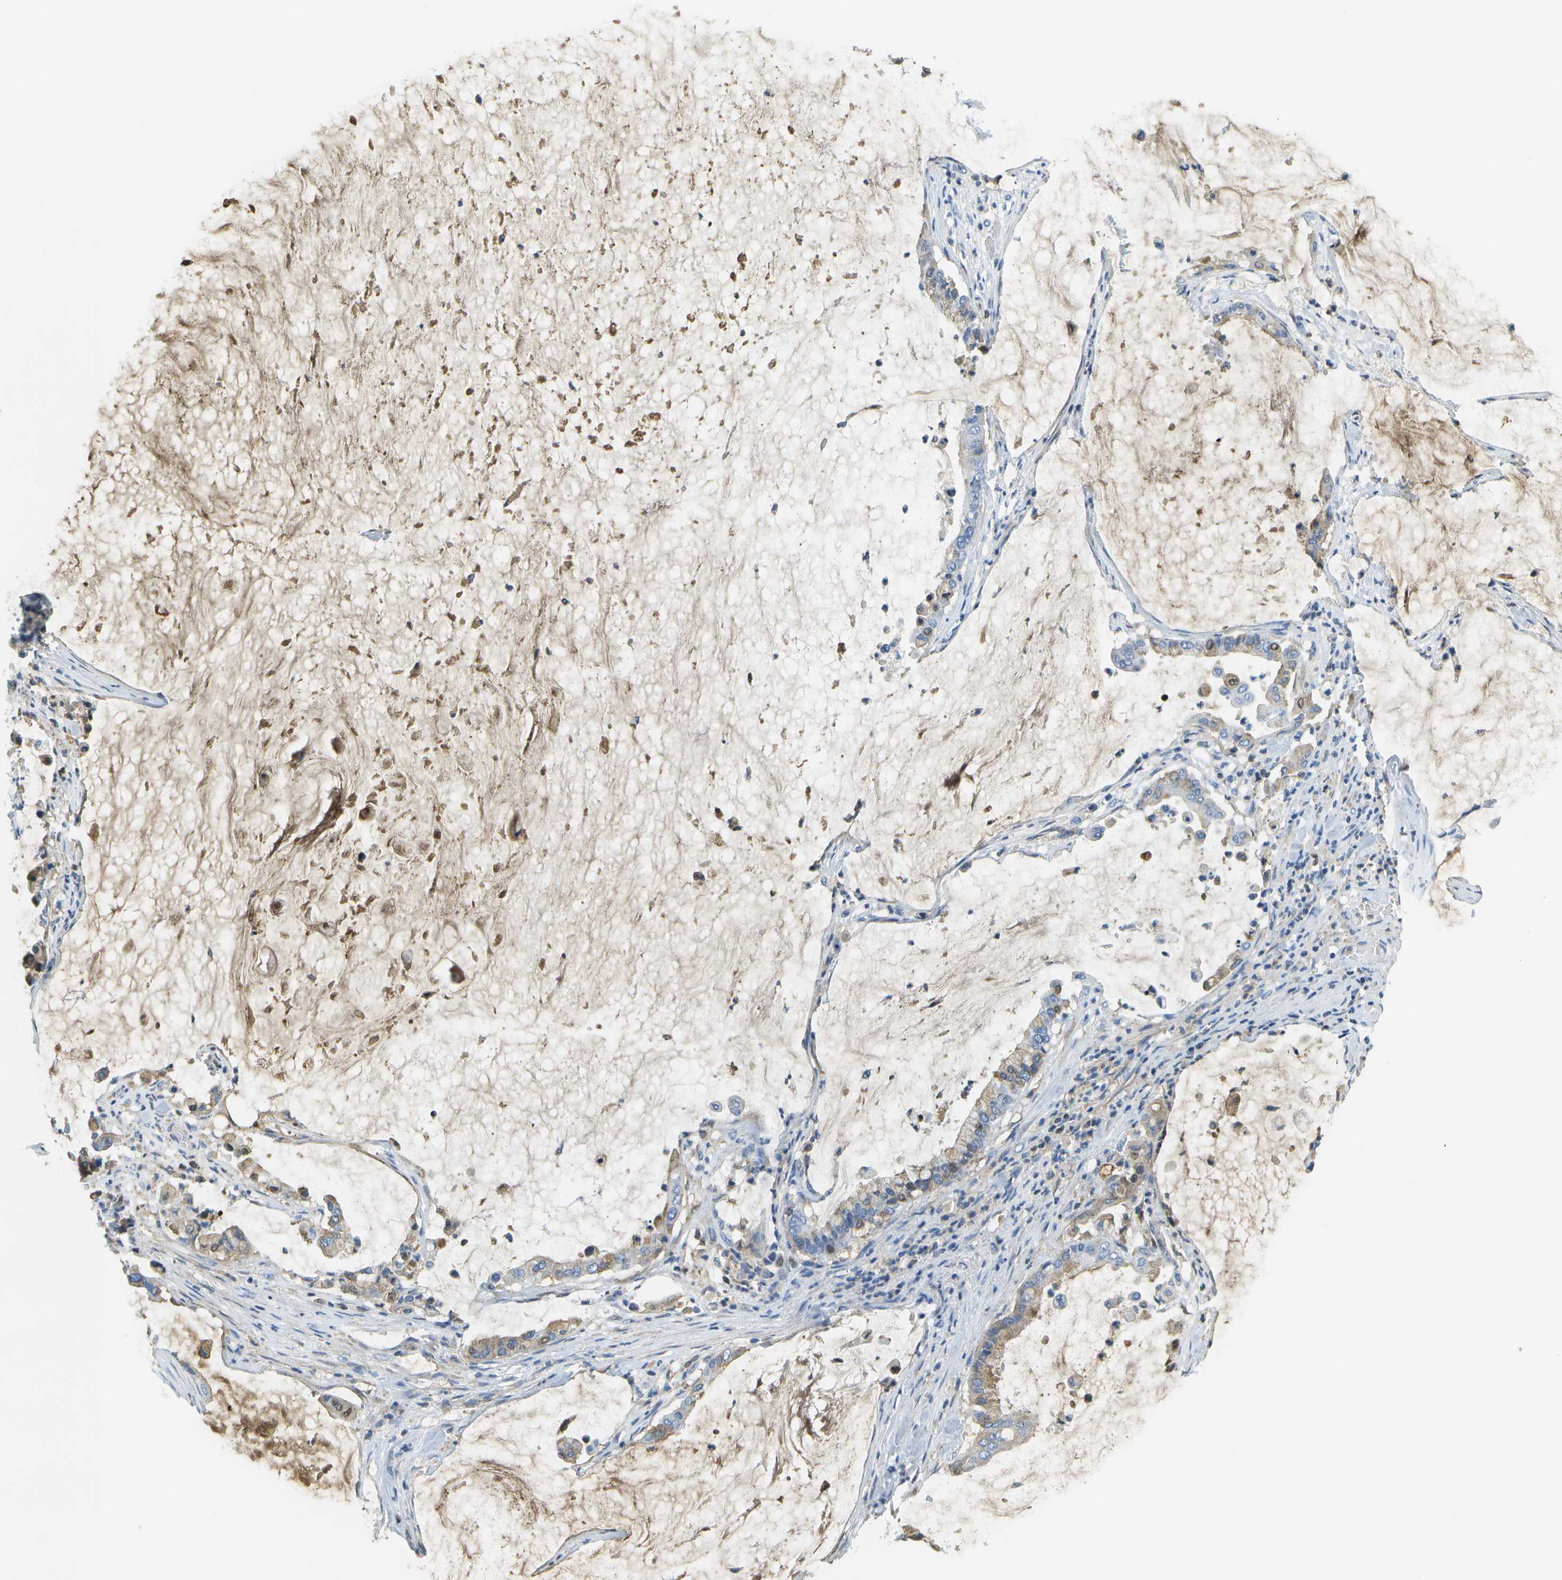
{"staining": {"intensity": "moderate", "quantity": "<25%", "location": "cytoplasmic/membranous"}, "tissue": "pancreatic cancer", "cell_type": "Tumor cells", "image_type": "cancer", "snomed": [{"axis": "morphology", "description": "Adenocarcinoma, NOS"}, {"axis": "topography", "description": "Pancreas"}], "caption": "Immunohistochemistry (IHC) (DAB (3,3'-diaminobenzidine)) staining of pancreatic cancer demonstrates moderate cytoplasmic/membranous protein positivity in approximately <25% of tumor cells.", "gene": "SERPINA1", "patient": {"sex": "male", "age": 41}}